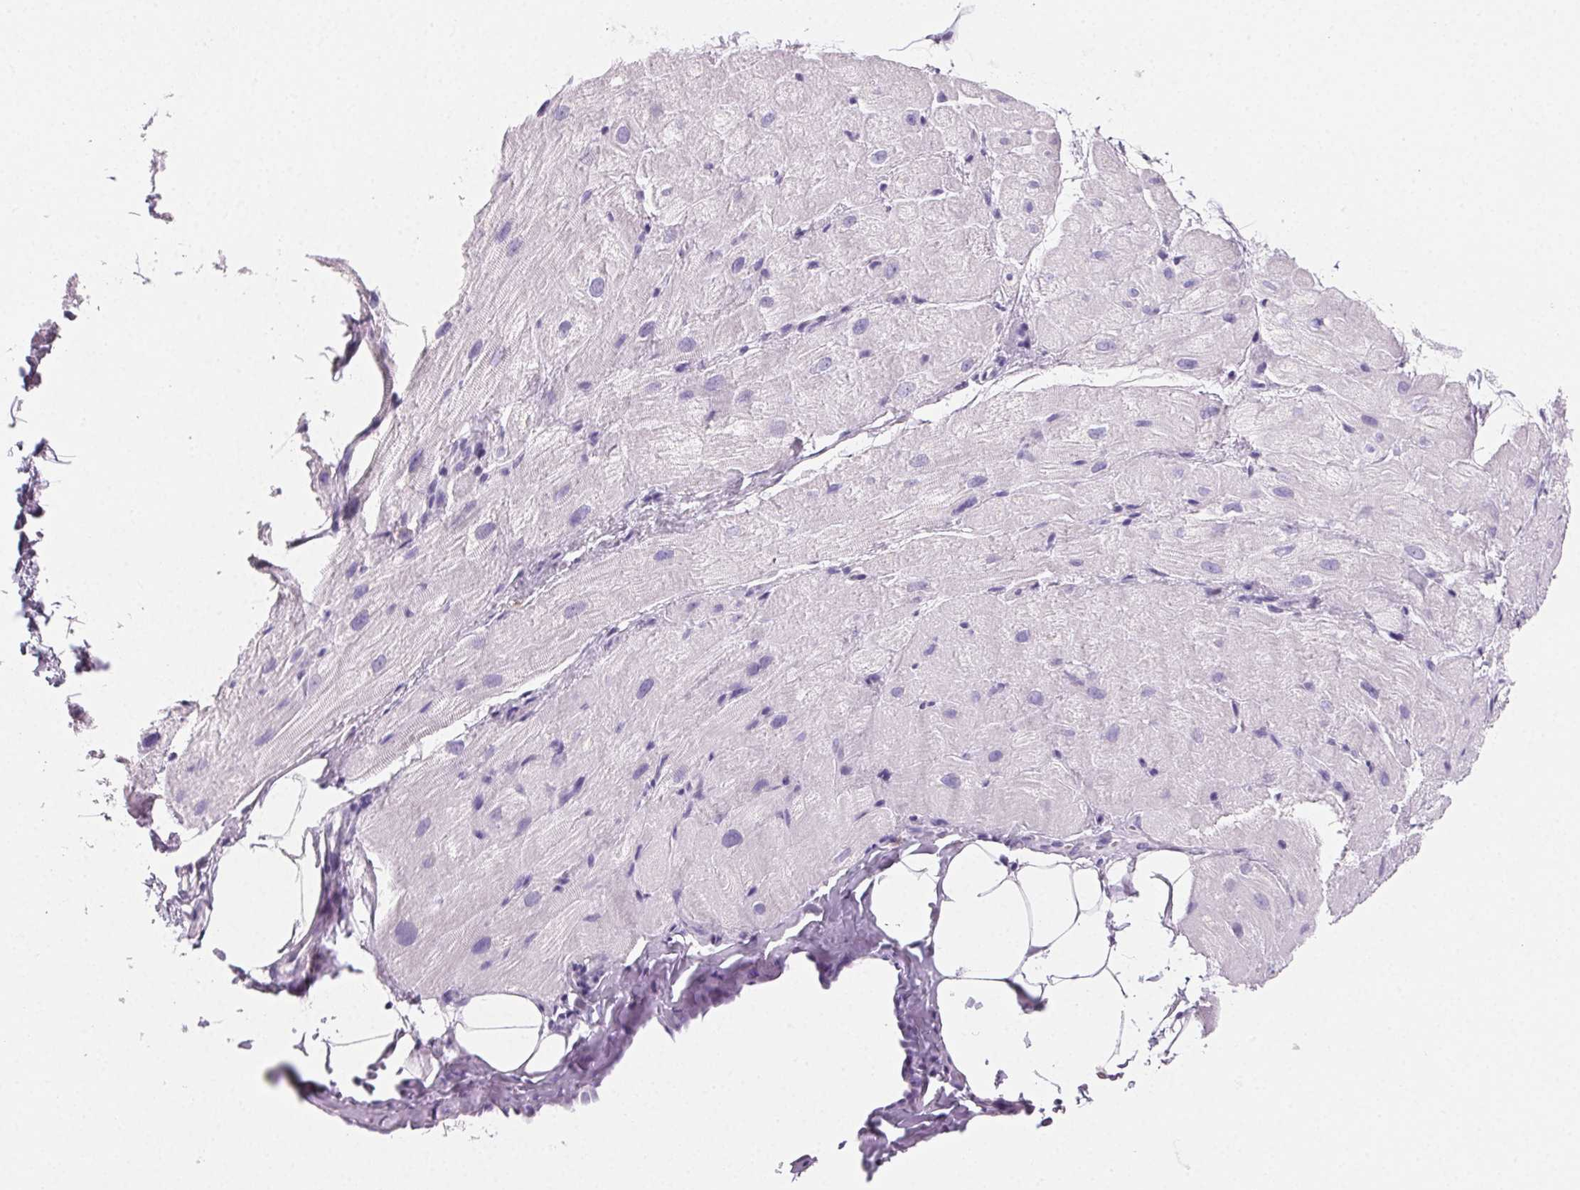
{"staining": {"intensity": "negative", "quantity": "none", "location": "none"}, "tissue": "heart muscle", "cell_type": "Cardiomyocytes", "image_type": "normal", "snomed": [{"axis": "morphology", "description": "Normal tissue, NOS"}, {"axis": "topography", "description": "Heart"}], "caption": "DAB (3,3'-diaminobenzidine) immunohistochemical staining of unremarkable human heart muscle demonstrates no significant expression in cardiomyocytes. Nuclei are stained in blue.", "gene": "PRSS1", "patient": {"sex": "male", "age": 62}}